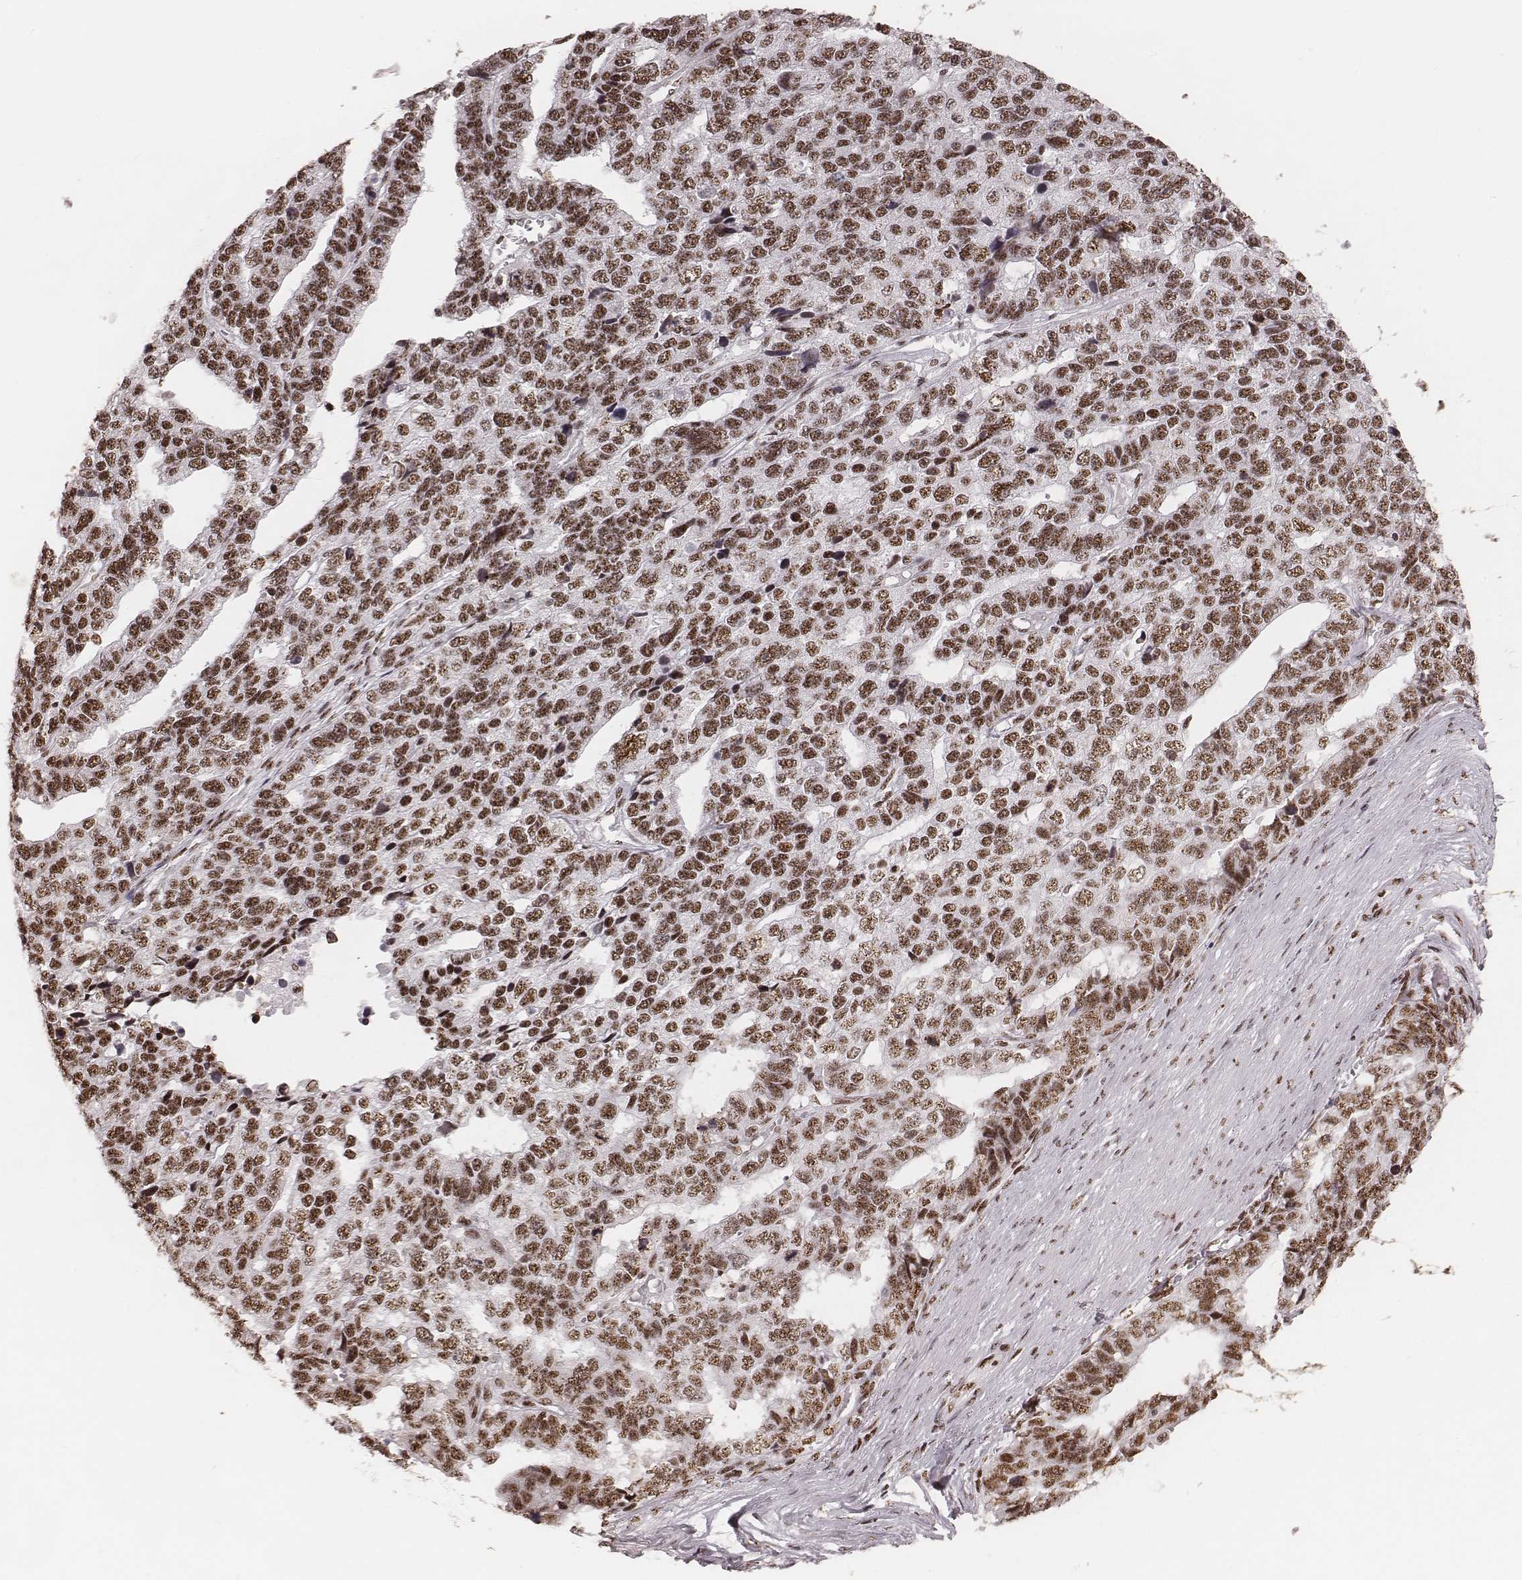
{"staining": {"intensity": "moderate", "quantity": ">75%", "location": "nuclear"}, "tissue": "stomach cancer", "cell_type": "Tumor cells", "image_type": "cancer", "snomed": [{"axis": "morphology", "description": "Adenocarcinoma, NOS"}, {"axis": "topography", "description": "Stomach"}], "caption": "Protein analysis of stomach cancer (adenocarcinoma) tissue shows moderate nuclear expression in about >75% of tumor cells. (Stains: DAB in brown, nuclei in blue, Microscopy: brightfield microscopy at high magnification).", "gene": "LUC7L", "patient": {"sex": "male", "age": 69}}